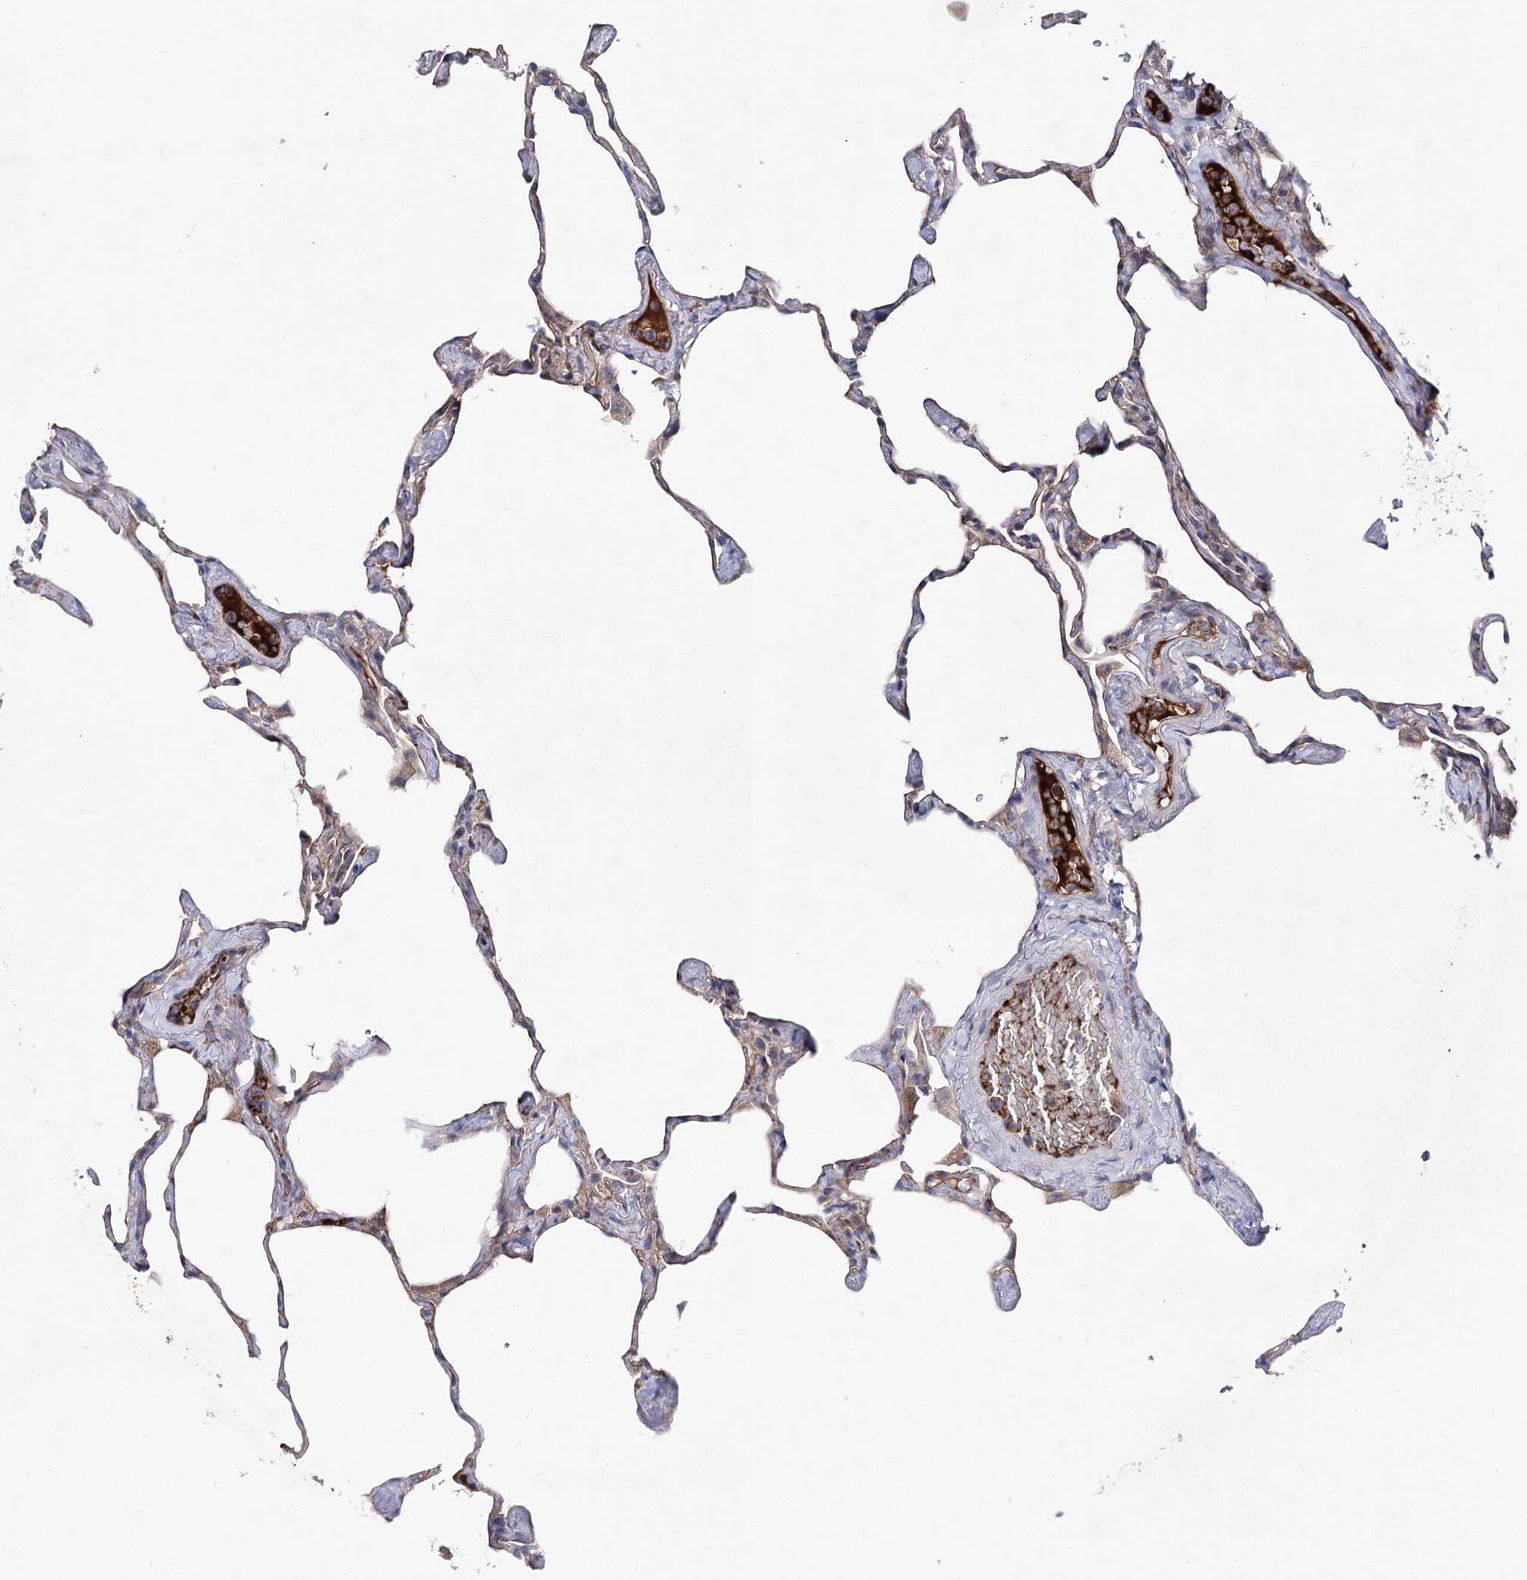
{"staining": {"intensity": "weak", "quantity": "<25%", "location": "cytoplasmic/membranous"}, "tissue": "lung", "cell_type": "Alveolar cells", "image_type": "normal", "snomed": [{"axis": "morphology", "description": "Normal tissue, NOS"}, {"axis": "topography", "description": "Lung"}], "caption": "The immunohistochemistry (IHC) photomicrograph has no significant expression in alveolar cells of lung. (DAB (3,3'-diaminobenzidine) immunohistochemistry (IHC), high magnification).", "gene": "LRRC14B", "patient": {"sex": "male", "age": 65}}